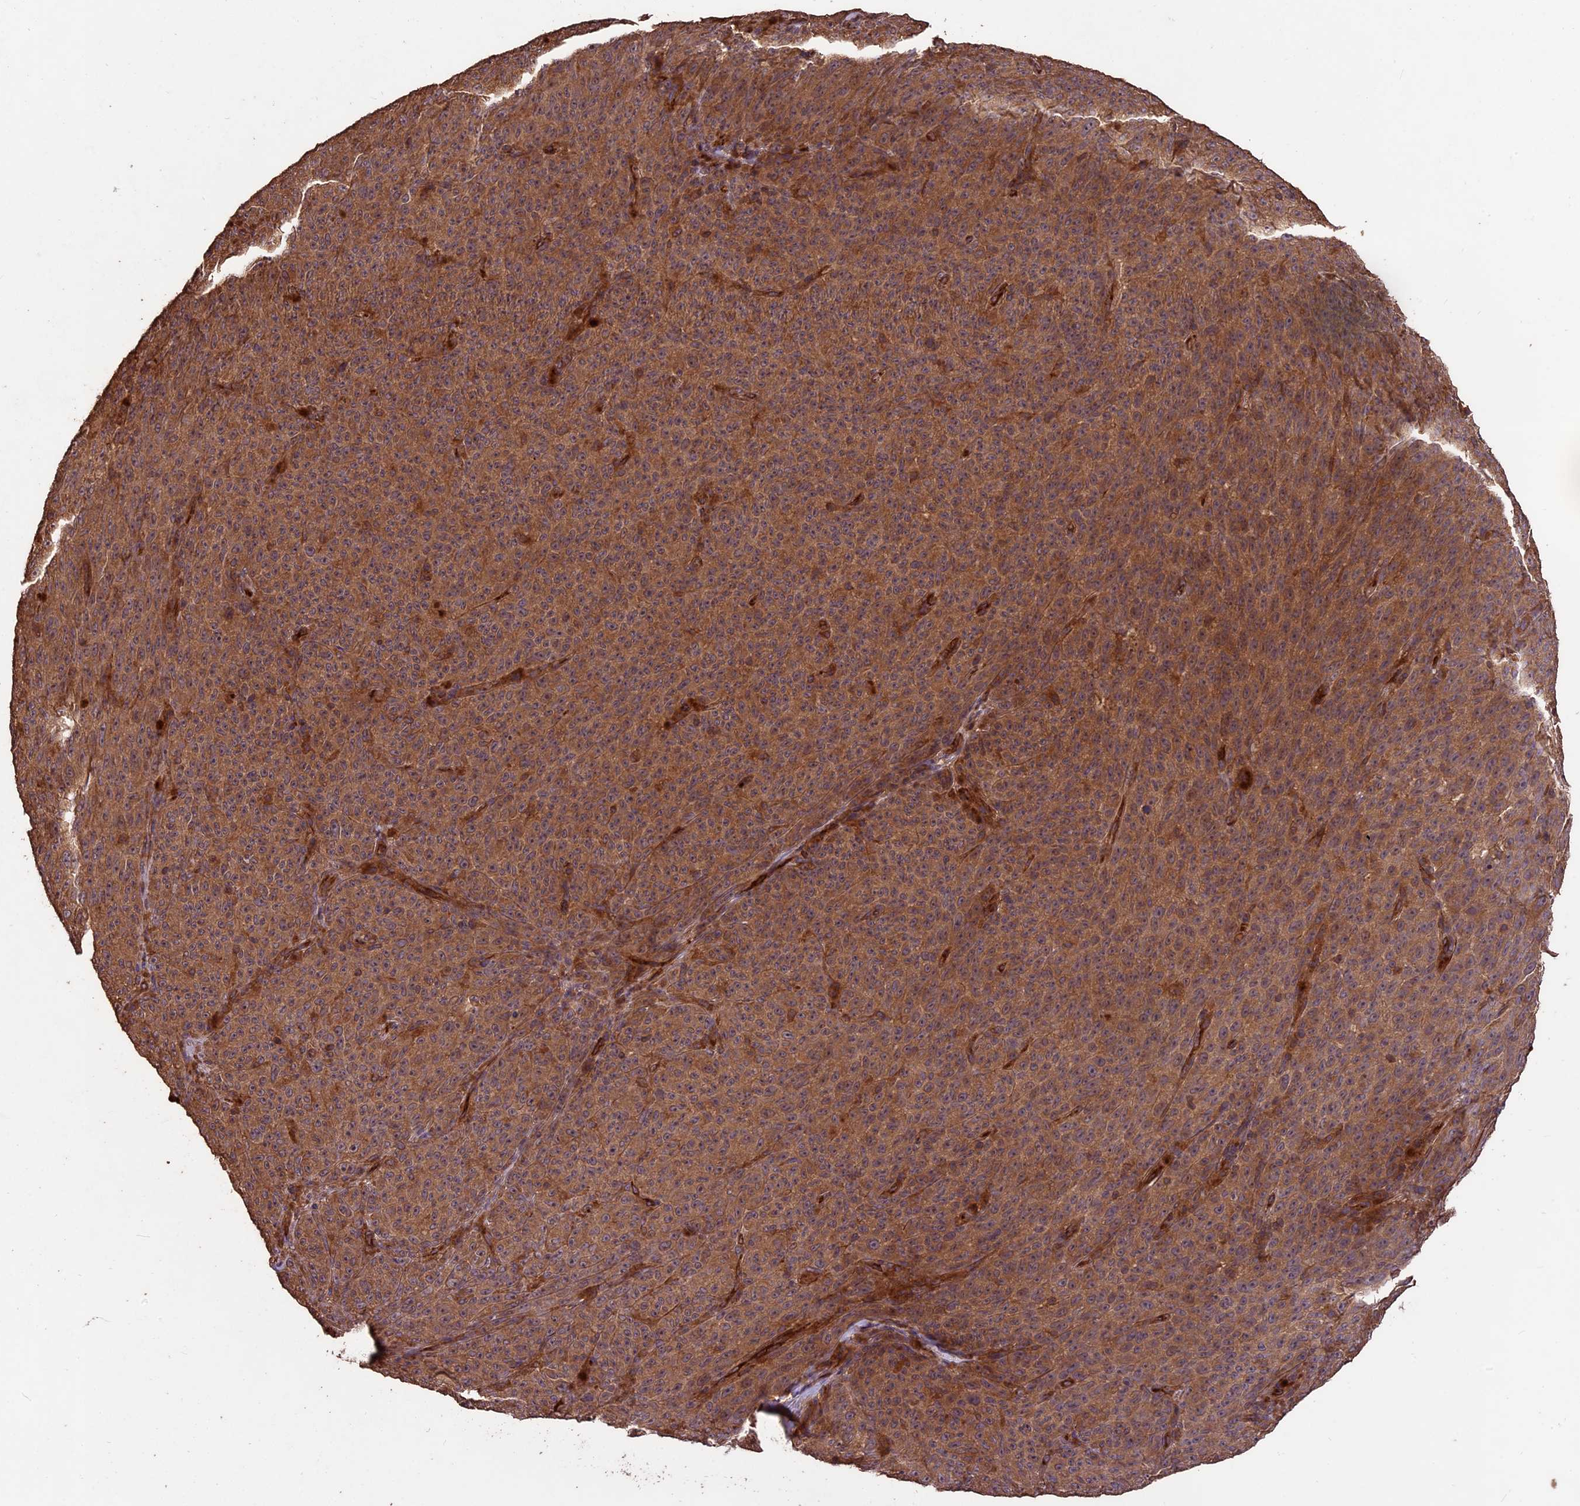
{"staining": {"intensity": "moderate", "quantity": ">75%", "location": "cytoplasmic/membranous"}, "tissue": "melanoma", "cell_type": "Tumor cells", "image_type": "cancer", "snomed": [{"axis": "morphology", "description": "Malignant melanoma, NOS"}, {"axis": "topography", "description": "Skin"}], "caption": "Immunohistochemistry of human melanoma demonstrates medium levels of moderate cytoplasmic/membranous staining in approximately >75% of tumor cells. (brown staining indicates protein expression, while blue staining denotes nuclei).", "gene": "TTLL10", "patient": {"sex": "female", "age": 82}}